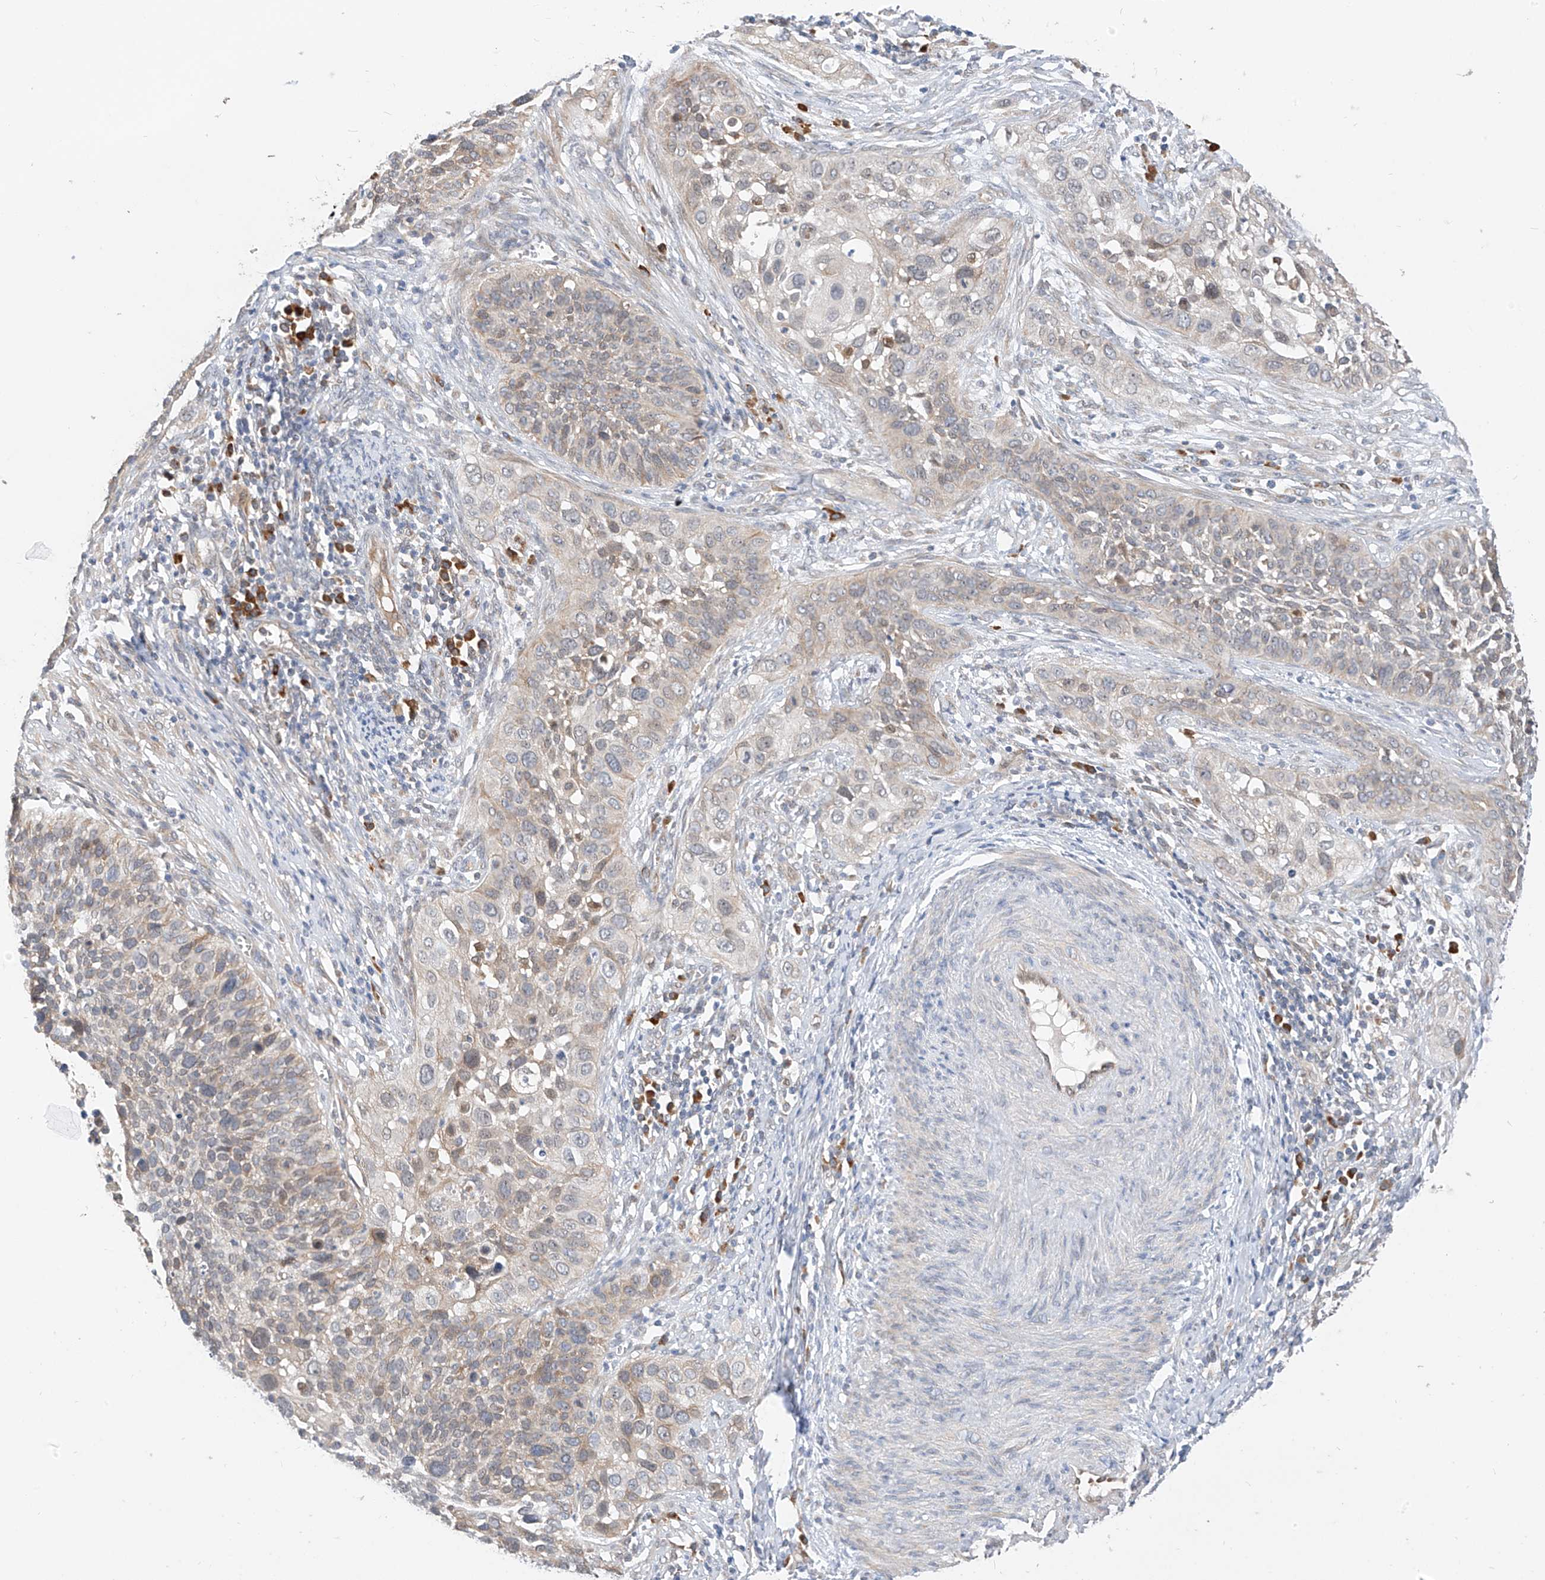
{"staining": {"intensity": "weak", "quantity": "<25%", "location": "cytoplasmic/membranous"}, "tissue": "cervical cancer", "cell_type": "Tumor cells", "image_type": "cancer", "snomed": [{"axis": "morphology", "description": "Squamous cell carcinoma, NOS"}, {"axis": "topography", "description": "Cervix"}], "caption": "This is an immunohistochemistry (IHC) histopathology image of human cervical cancer. There is no expression in tumor cells.", "gene": "PPA2", "patient": {"sex": "female", "age": 34}}